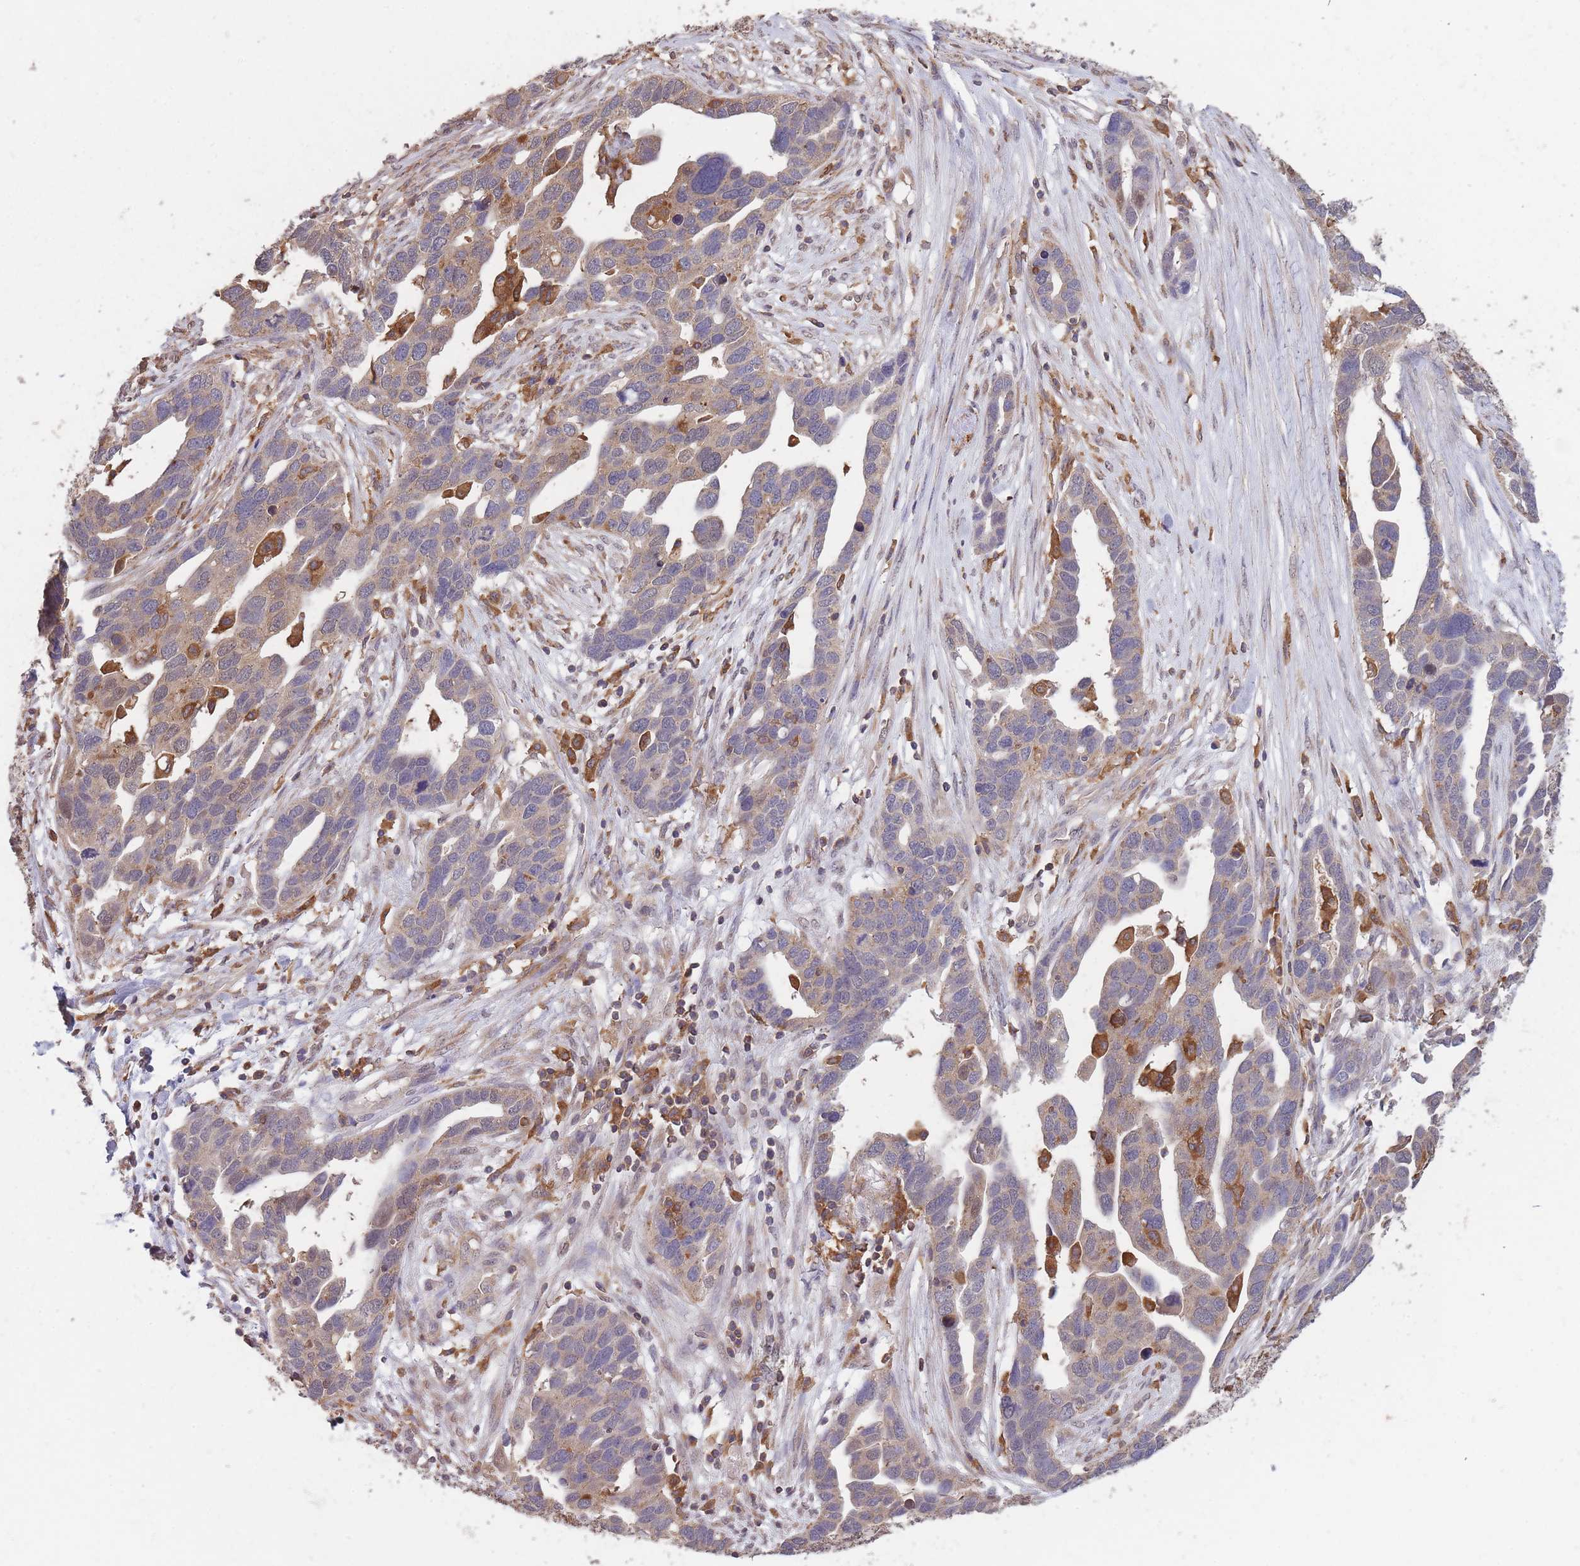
{"staining": {"intensity": "weak", "quantity": "<25%", "location": "cytoplasmic/membranous"}, "tissue": "ovarian cancer", "cell_type": "Tumor cells", "image_type": "cancer", "snomed": [{"axis": "morphology", "description": "Cystadenocarcinoma, serous, NOS"}, {"axis": "topography", "description": "Ovary"}], "caption": "This is an immunohistochemistry image of human ovarian serous cystadenocarcinoma. There is no staining in tumor cells.", "gene": "GMIP", "patient": {"sex": "female", "age": 54}}